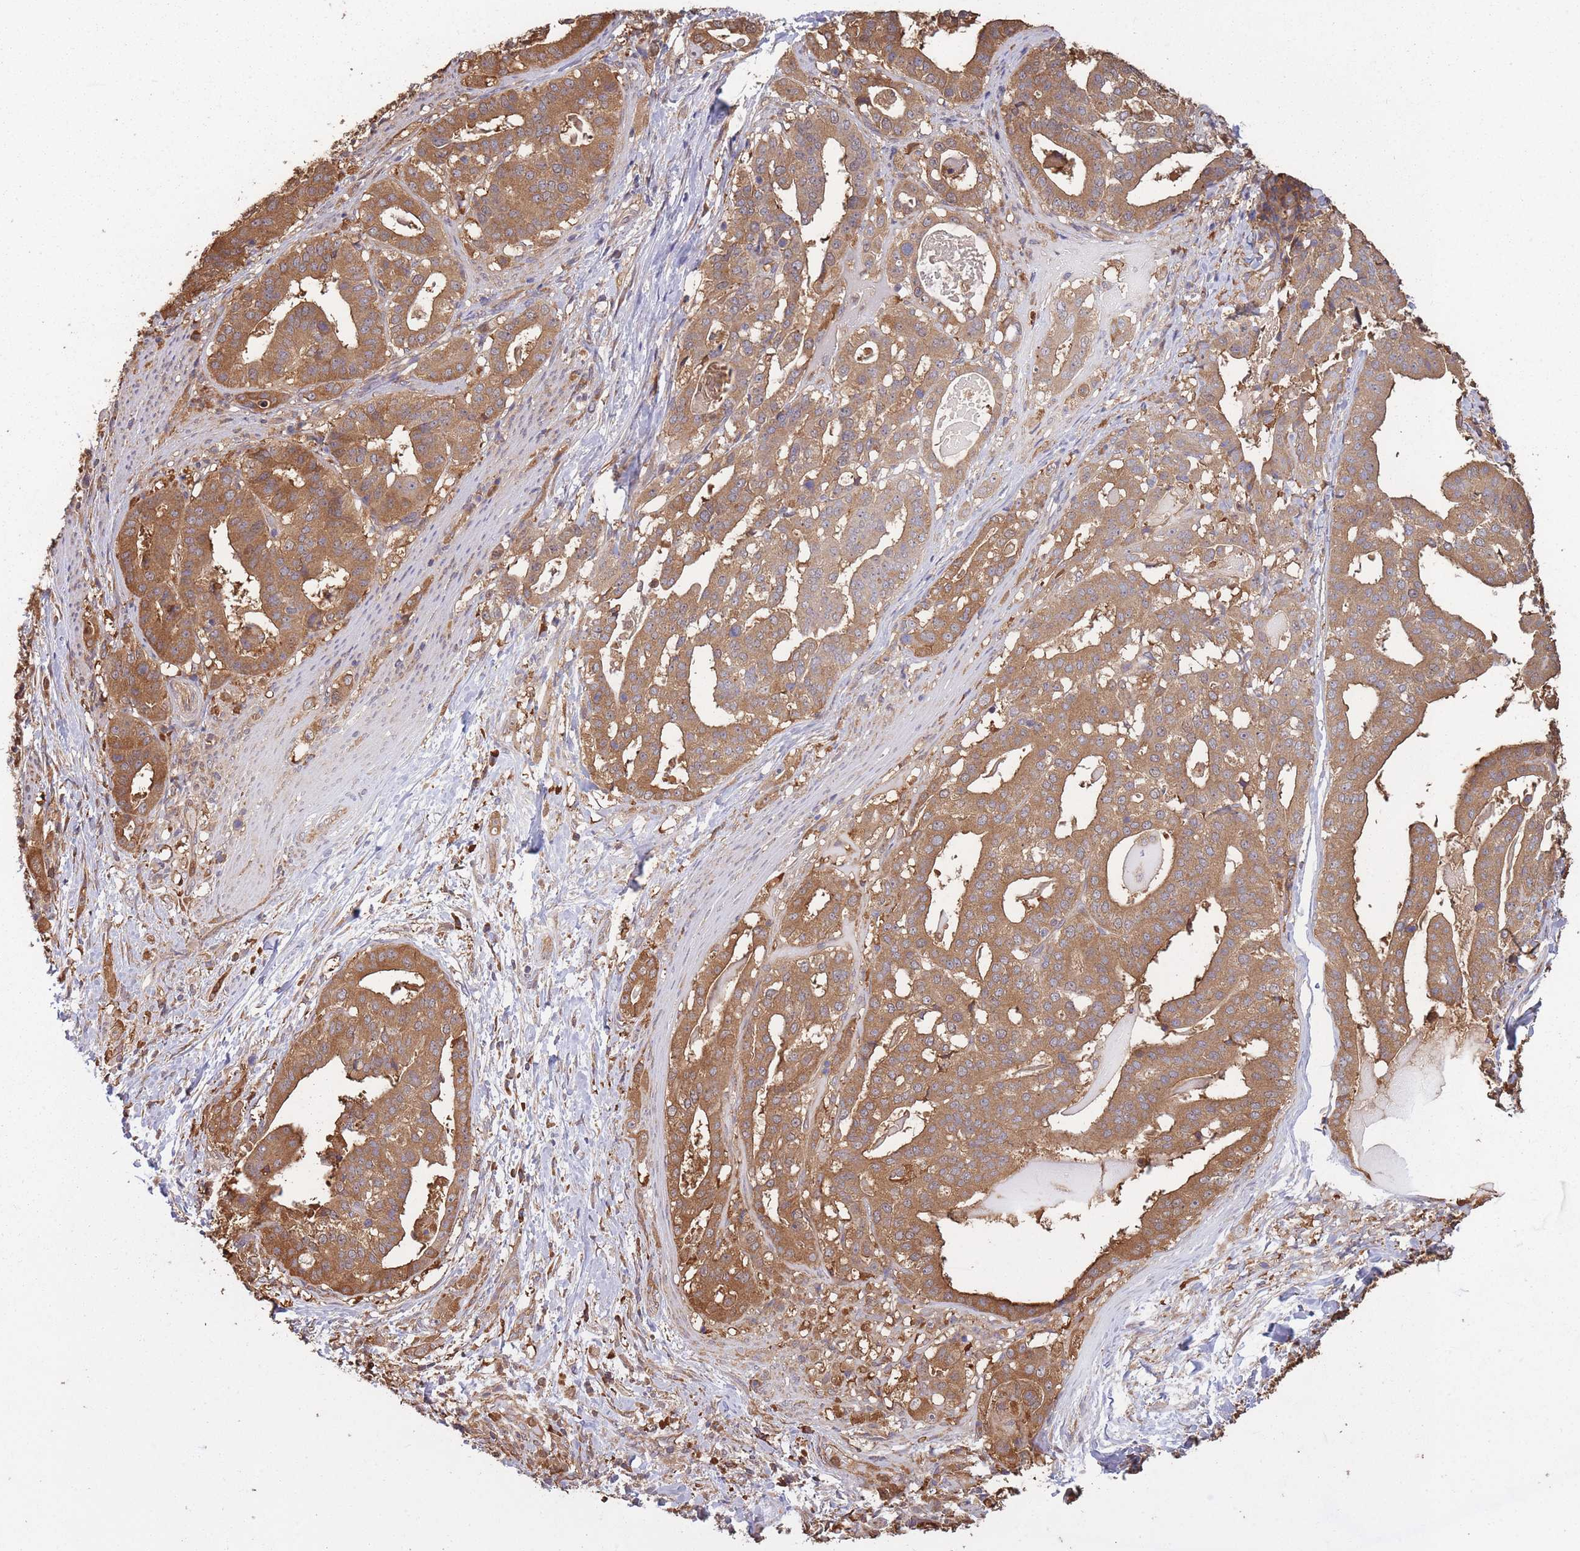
{"staining": {"intensity": "moderate", "quantity": ">75%", "location": "cytoplasmic/membranous"}, "tissue": "stomach cancer", "cell_type": "Tumor cells", "image_type": "cancer", "snomed": [{"axis": "morphology", "description": "Adenocarcinoma, NOS"}, {"axis": "topography", "description": "Stomach"}], "caption": "Moderate cytoplasmic/membranous protein positivity is seen in approximately >75% of tumor cells in stomach cancer.", "gene": "ARL13B", "patient": {"sex": "male", "age": 48}}